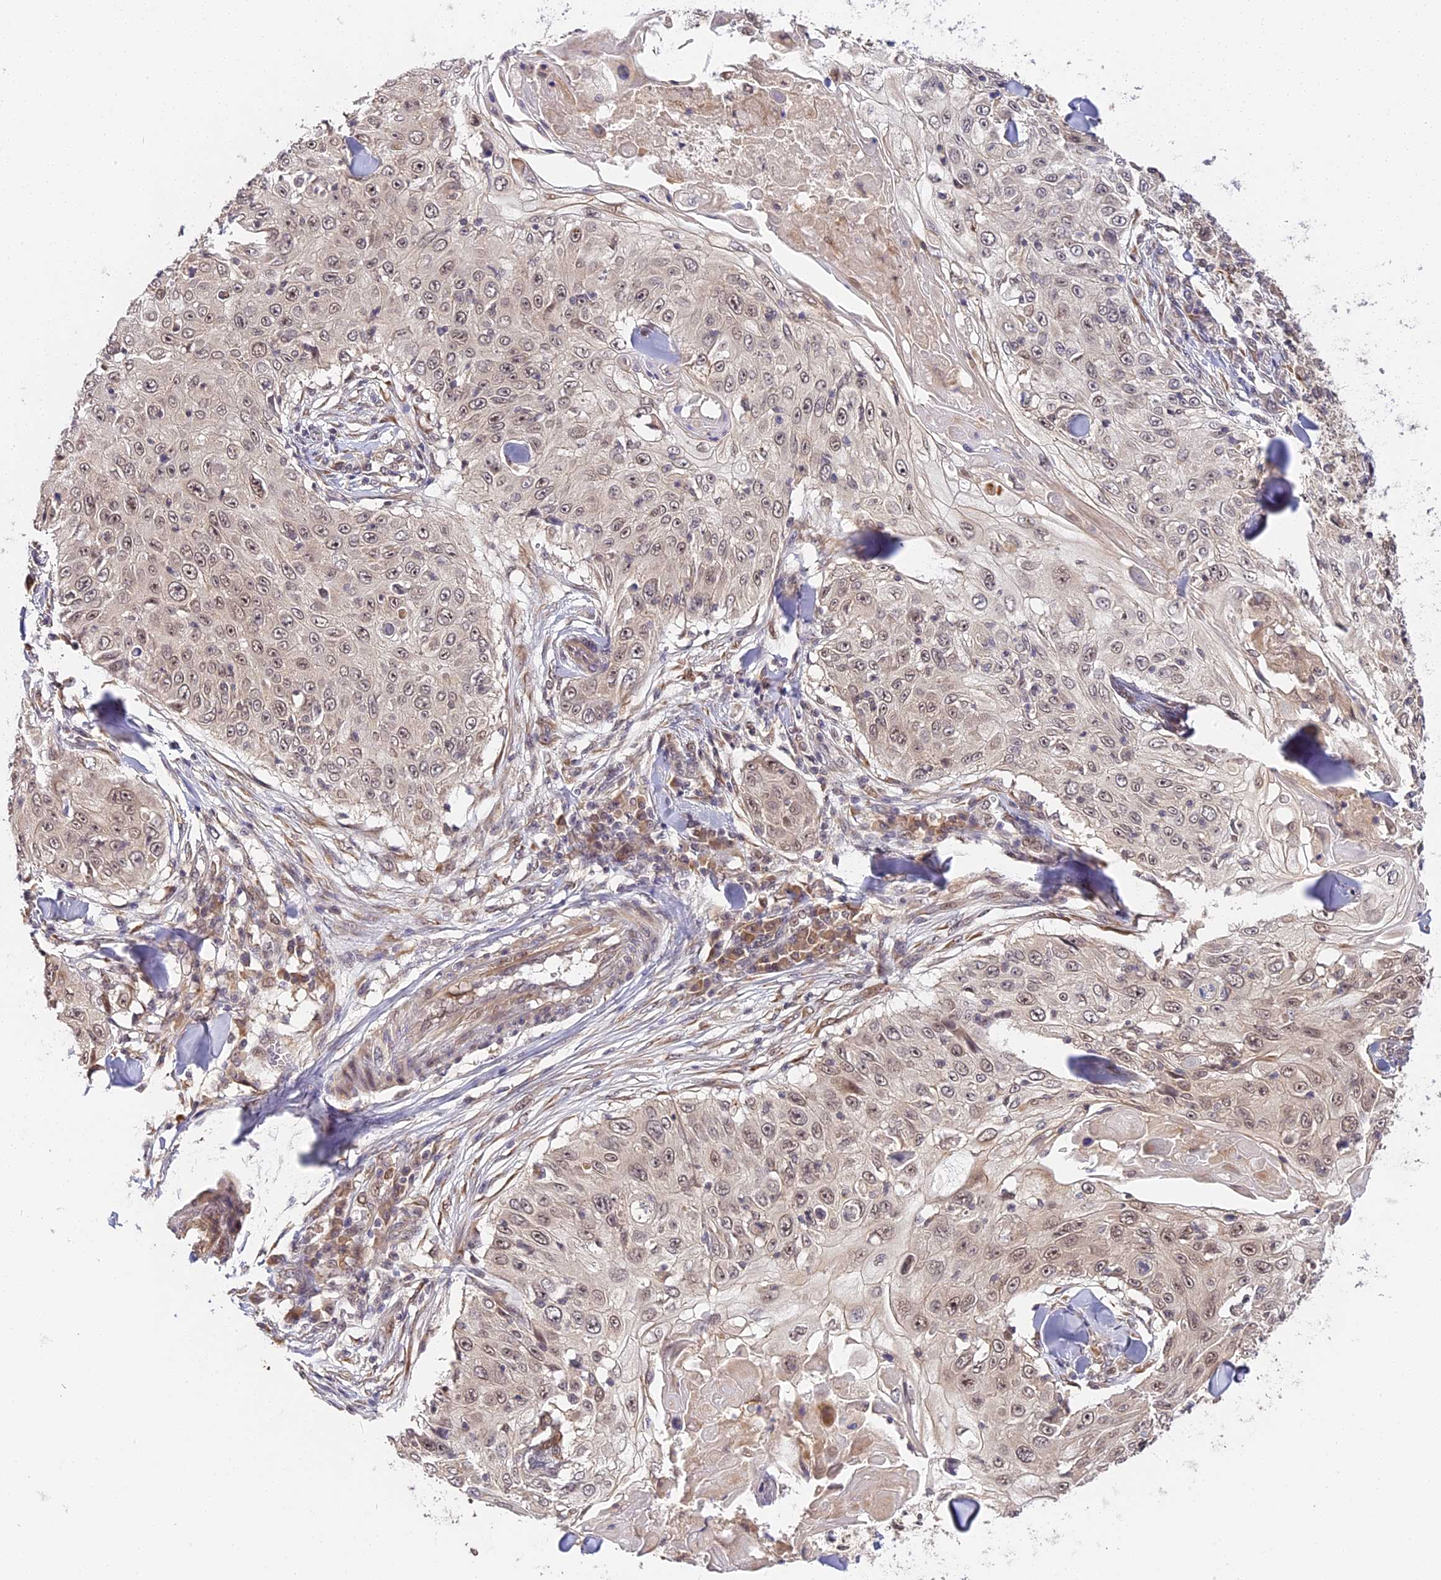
{"staining": {"intensity": "weak", "quantity": ">75%", "location": "nuclear"}, "tissue": "skin cancer", "cell_type": "Tumor cells", "image_type": "cancer", "snomed": [{"axis": "morphology", "description": "Squamous cell carcinoma, NOS"}, {"axis": "topography", "description": "Skin"}], "caption": "The immunohistochemical stain labels weak nuclear positivity in tumor cells of skin cancer tissue.", "gene": "IMPACT", "patient": {"sex": "male", "age": 86}}